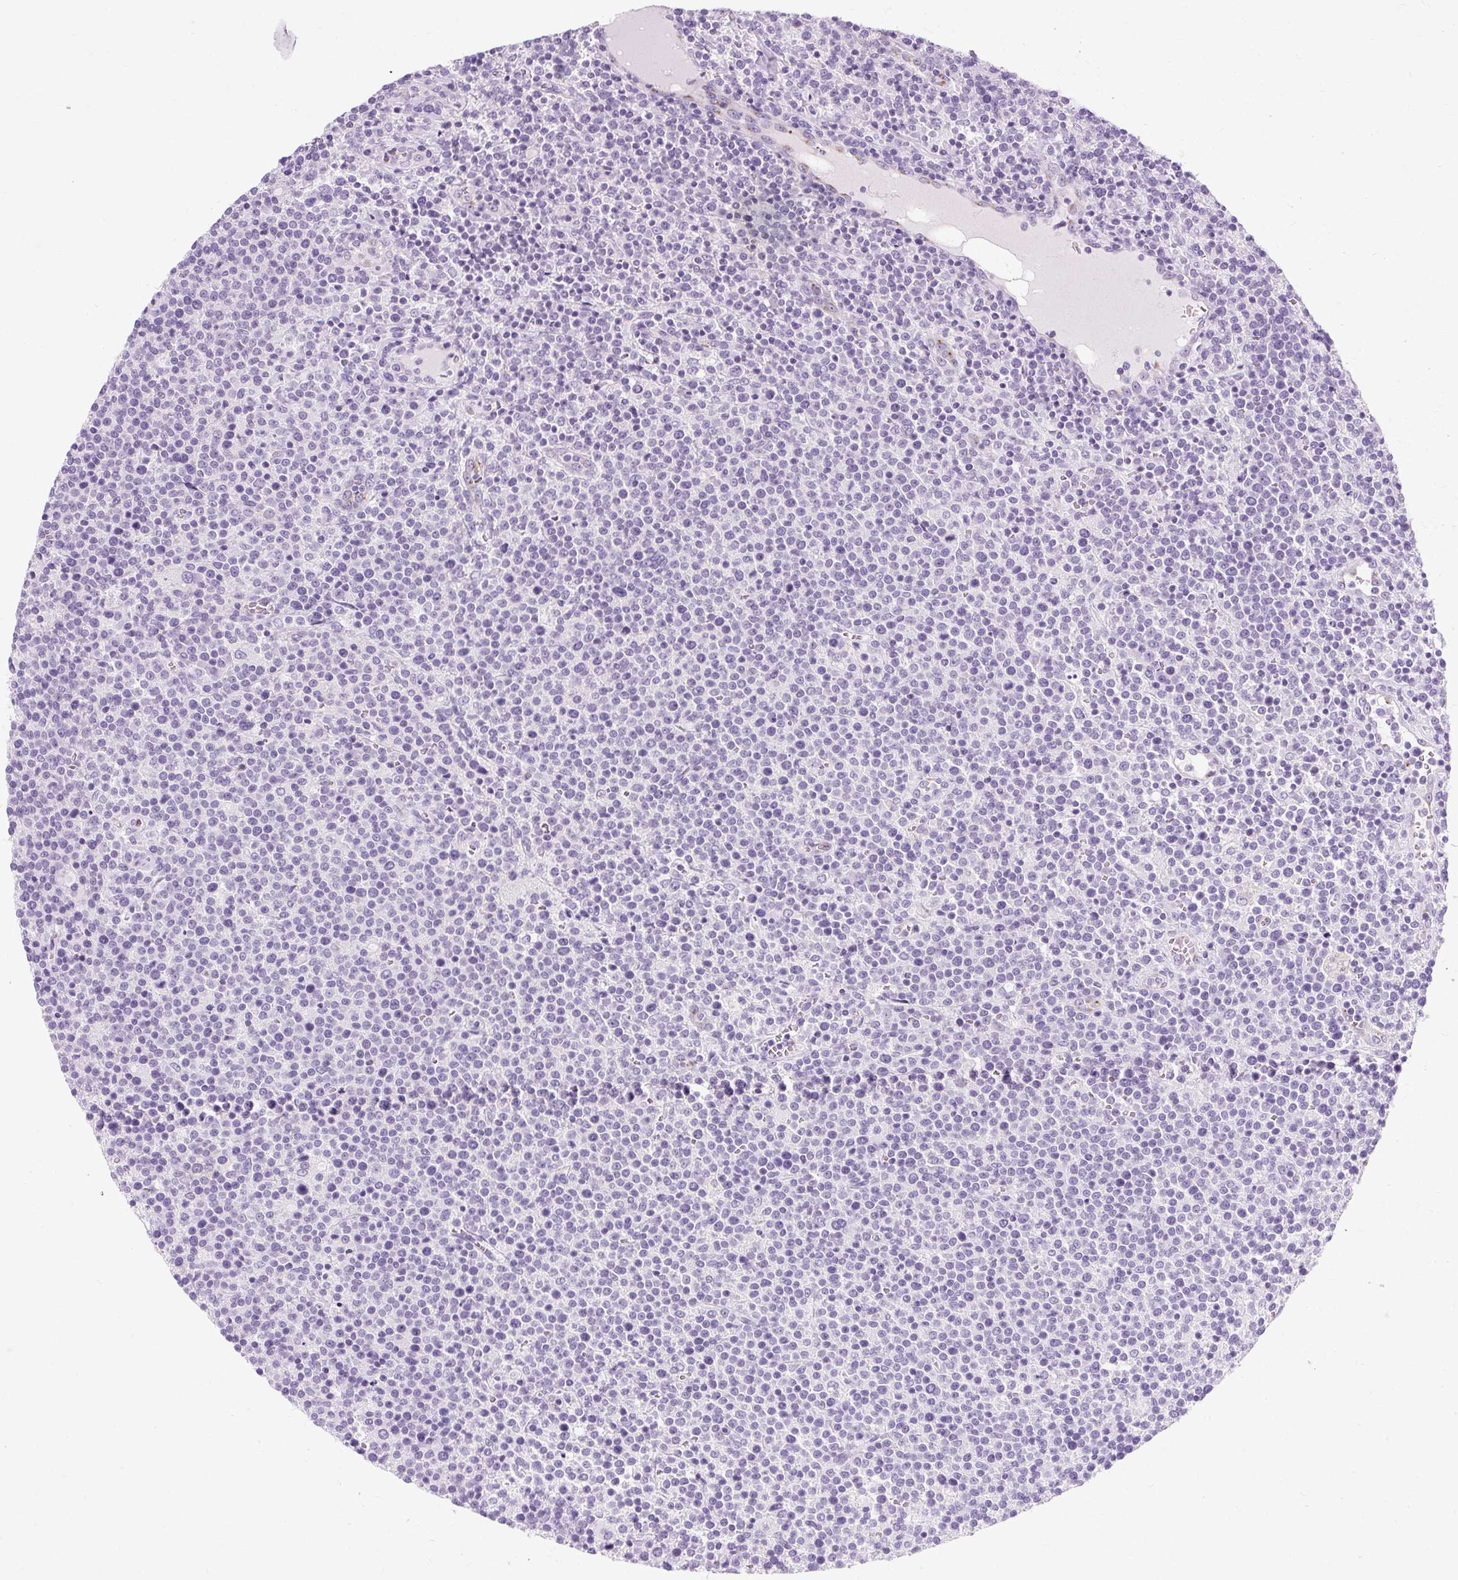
{"staining": {"intensity": "negative", "quantity": "none", "location": "none"}, "tissue": "lymphoma", "cell_type": "Tumor cells", "image_type": "cancer", "snomed": [{"axis": "morphology", "description": "Malignant lymphoma, non-Hodgkin's type, High grade"}, {"axis": "topography", "description": "Lymph node"}], "caption": "Protein analysis of high-grade malignant lymphoma, non-Hodgkin's type reveals no significant positivity in tumor cells.", "gene": "B3GNT4", "patient": {"sex": "male", "age": 61}}